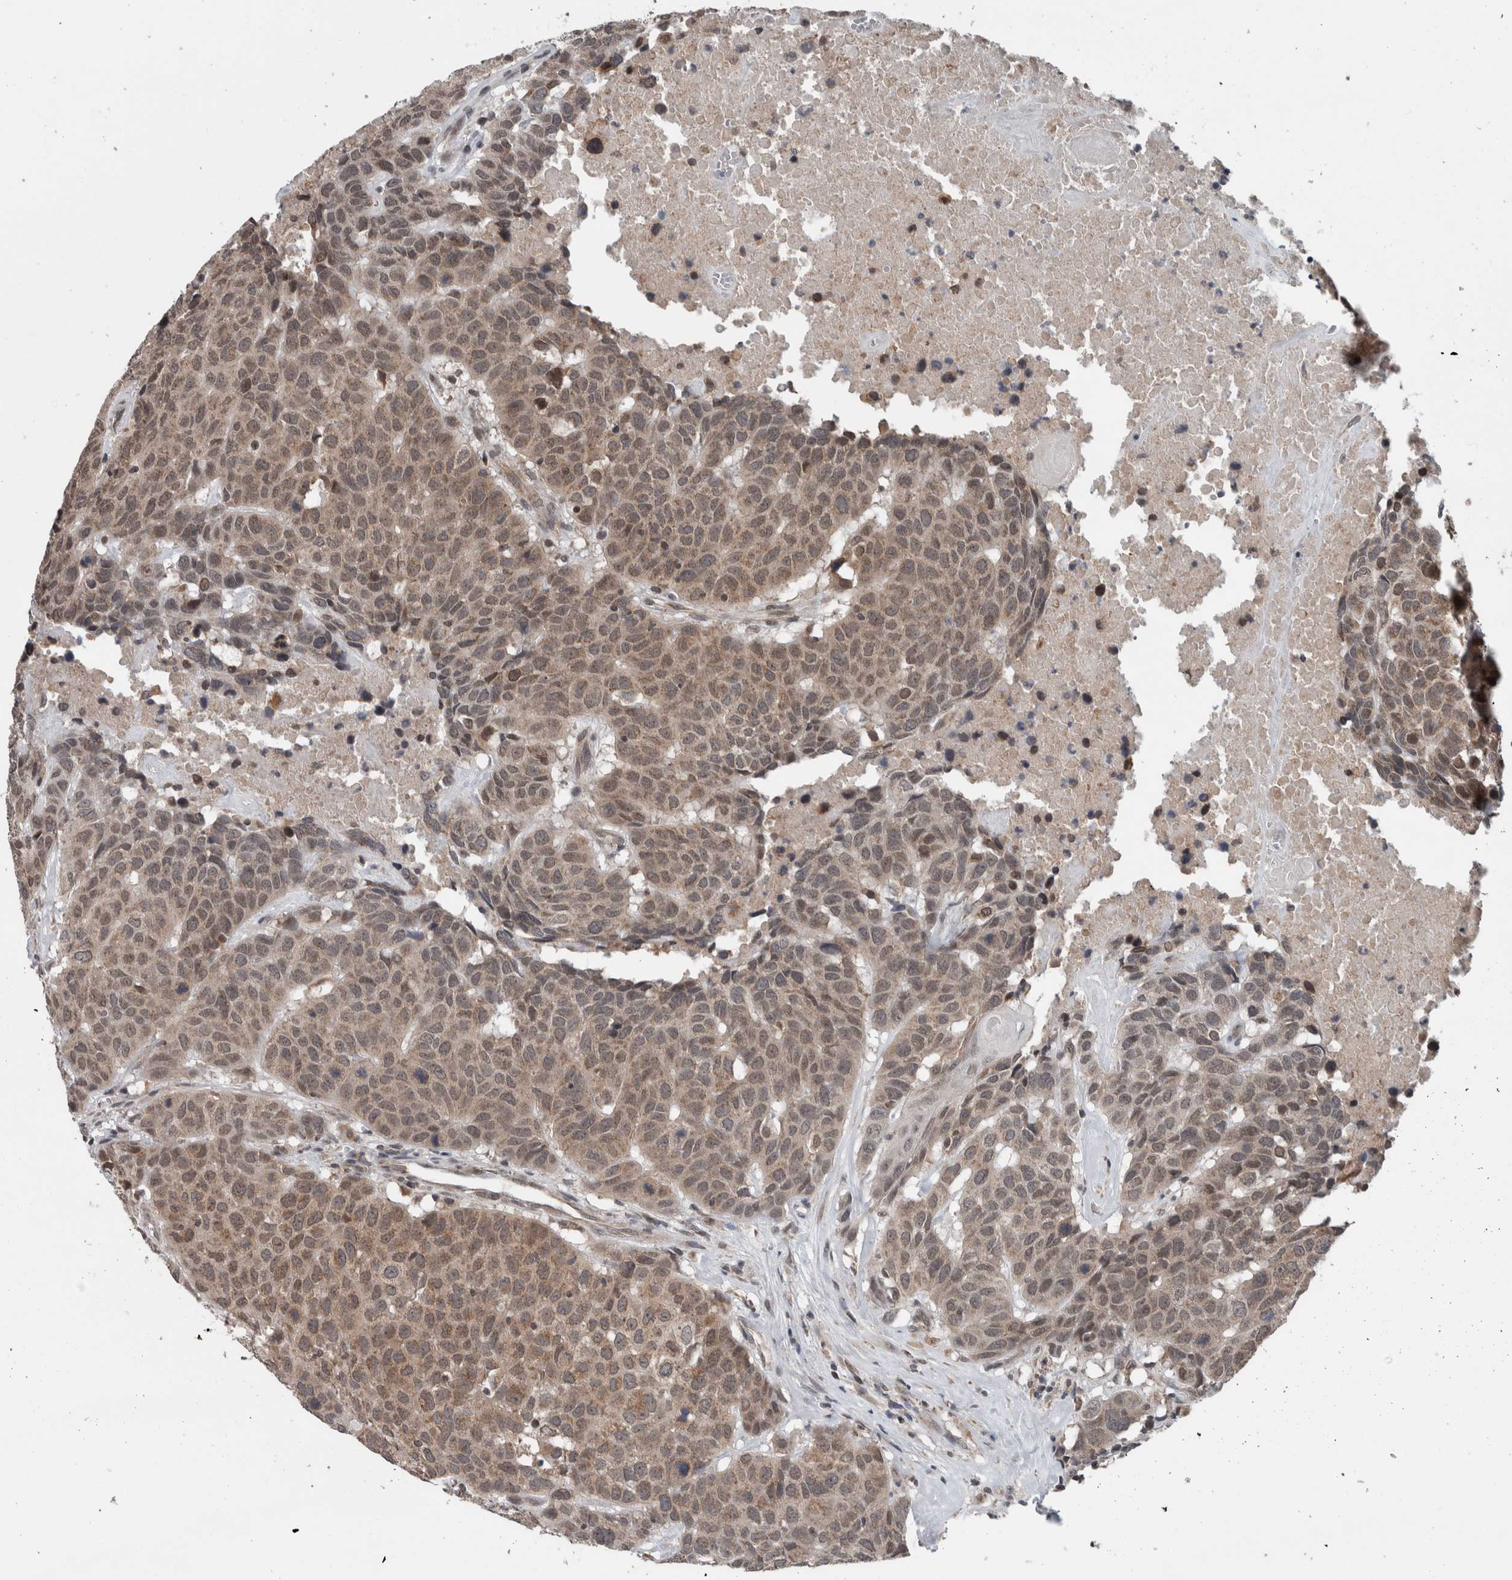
{"staining": {"intensity": "weak", "quantity": ">75%", "location": "cytoplasmic/membranous"}, "tissue": "head and neck cancer", "cell_type": "Tumor cells", "image_type": "cancer", "snomed": [{"axis": "morphology", "description": "Squamous cell carcinoma, NOS"}, {"axis": "topography", "description": "Head-Neck"}], "caption": "A brown stain highlights weak cytoplasmic/membranous positivity of a protein in human squamous cell carcinoma (head and neck) tumor cells. (DAB (3,3'-diaminobenzidine) IHC with brightfield microscopy, high magnification).", "gene": "ENY2", "patient": {"sex": "male", "age": 66}}